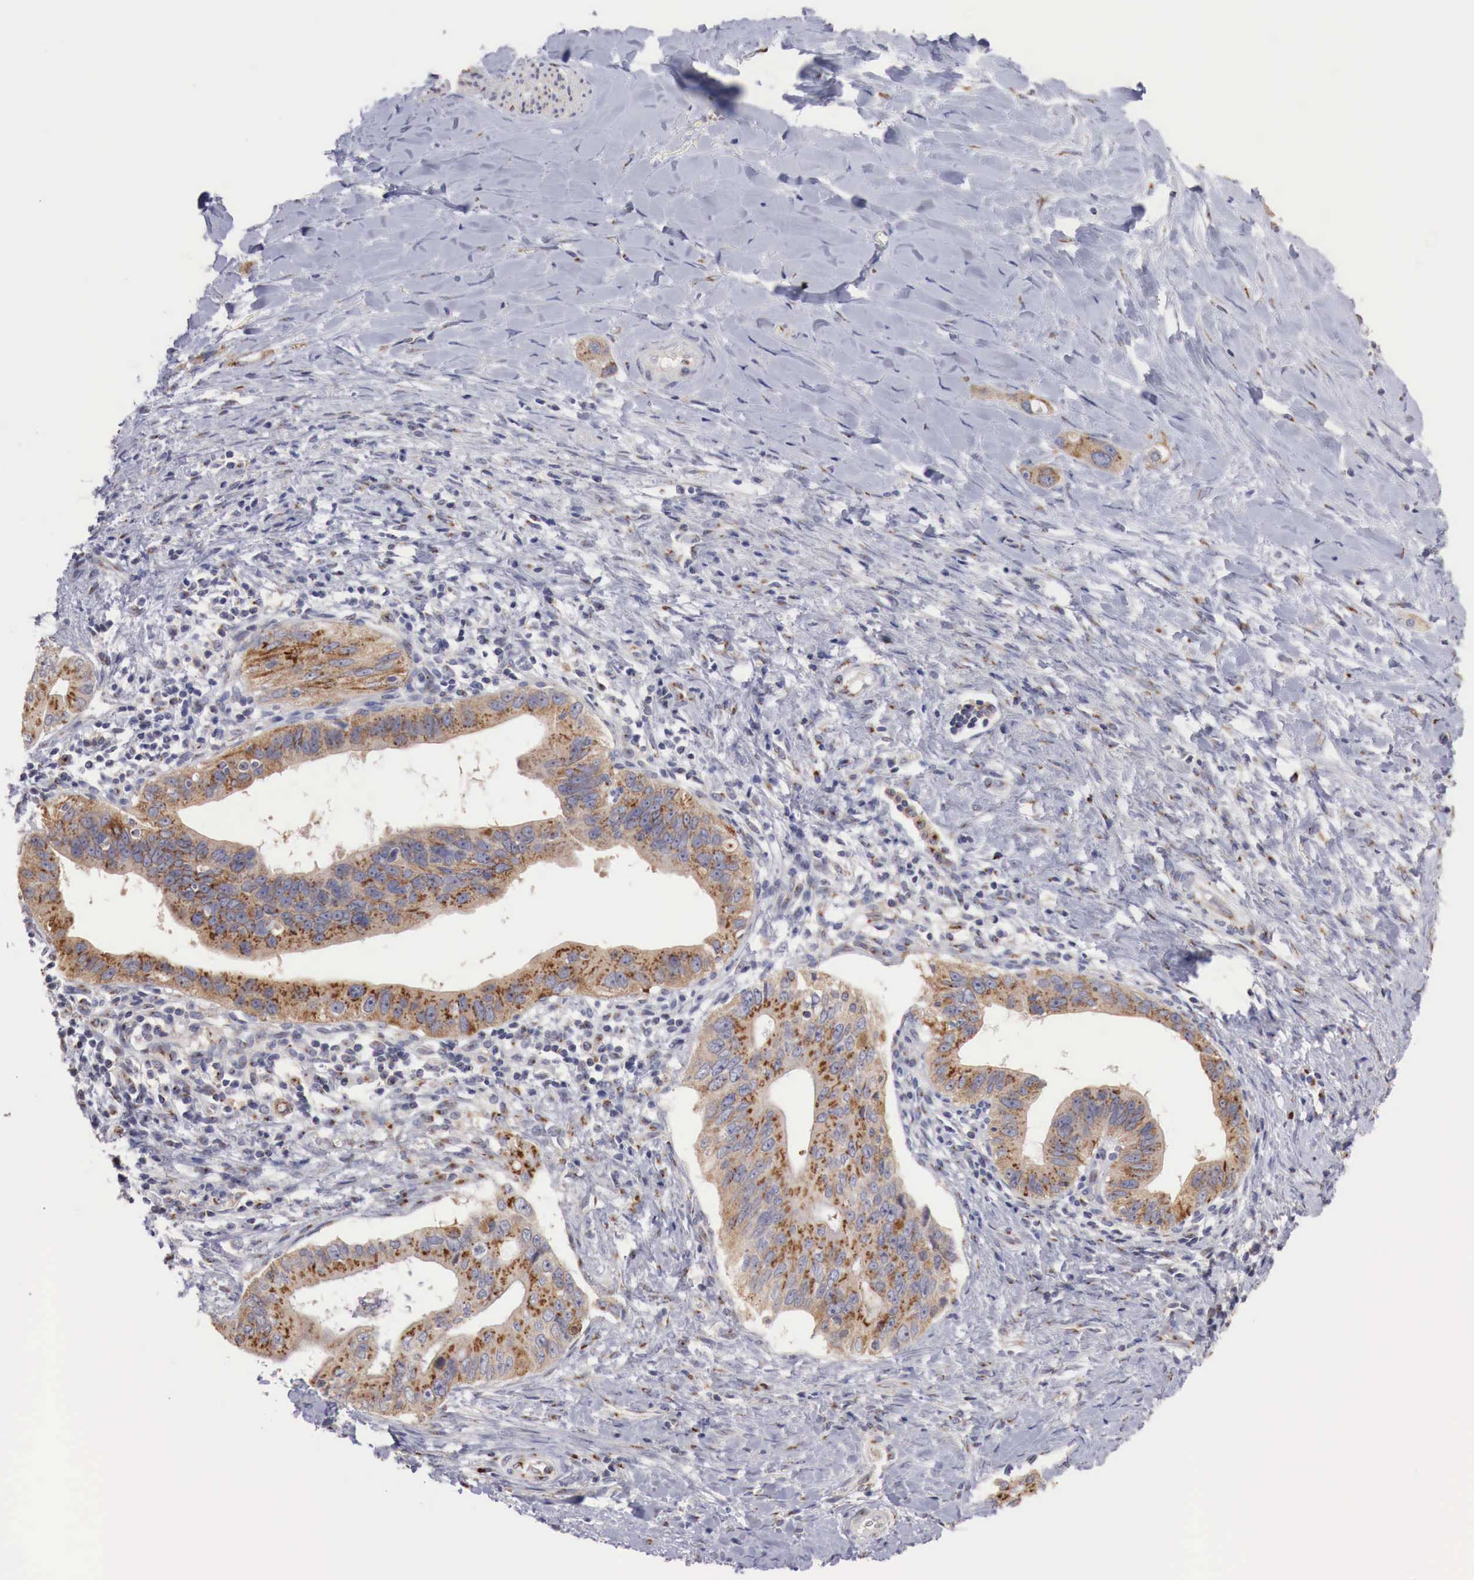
{"staining": {"intensity": "moderate", "quantity": "25%-75%", "location": "cytoplasmic/membranous"}, "tissue": "liver cancer", "cell_type": "Tumor cells", "image_type": "cancer", "snomed": [{"axis": "morphology", "description": "Cholangiocarcinoma"}, {"axis": "topography", "description": "Liver"}], "caption": "Immunohistochemistry of liver cancer (cholangiocarcinoma) demonstrates medium levels of moderate cytoplasmic/membranous staining in approximately 25%-75% of tumor cells.", "gene": "SYAP1", "patient": {"sex": "female", "age": 65}}